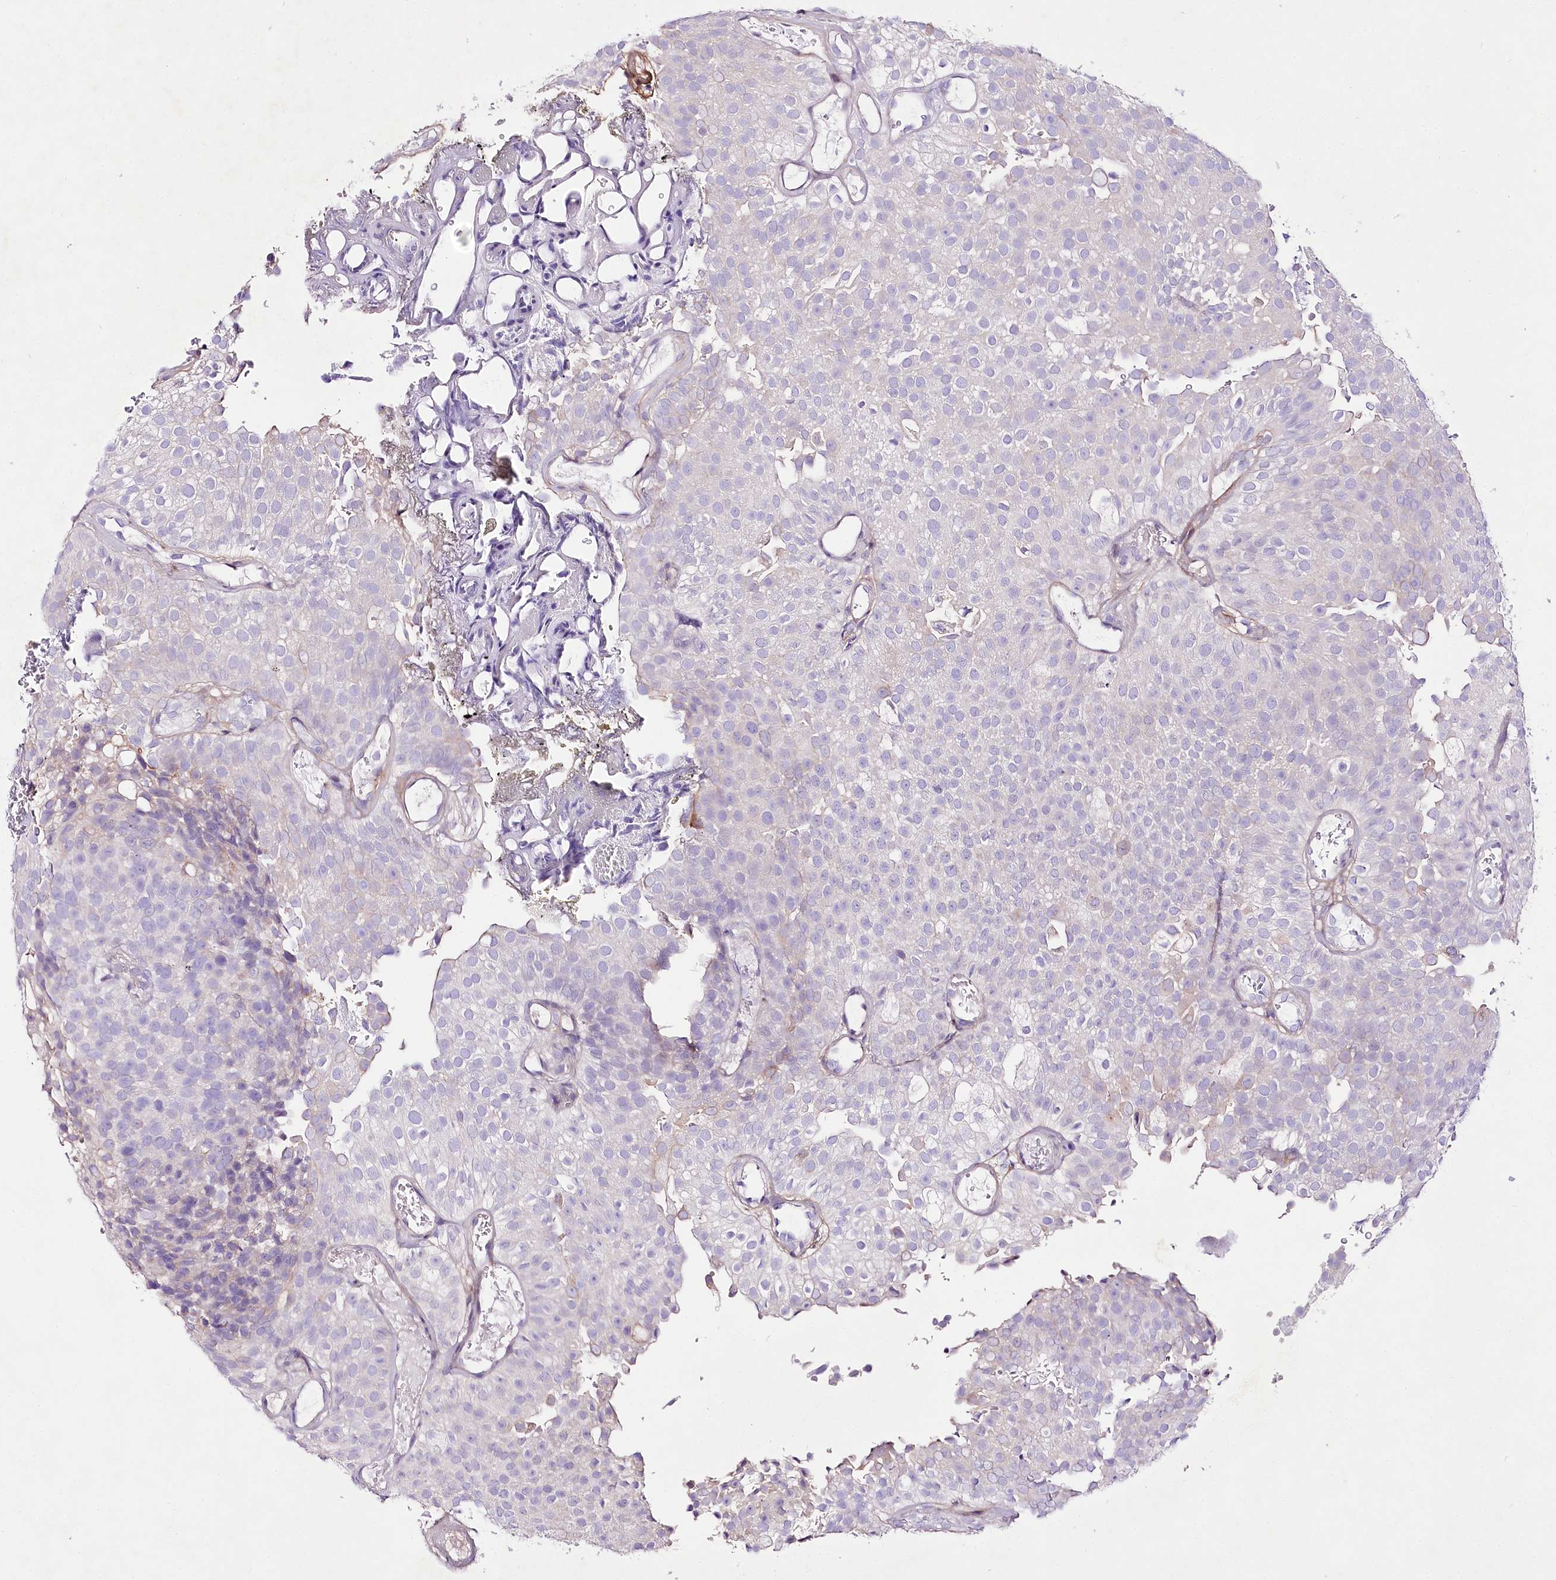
{"staining": {"intensity": "negative", "quantity": "none", "location": "none"}, "tissue": "urothelial cancer", "cell_type": "Tumor cells", "image_type": "cancer", "snomed": [{"axis": "morphology", "description": "Urothelial carcinoma, Low grade"}, {"axis": "topography", "description": "Urinary bladder"}], "caption": "Histopathology image shows no protein positivity in tumor cells of urothelial cancer tissue. Nuclei are stained in blue.", "gene": "LRRC14B", "patient": {"sex": "male", "age": 78}}